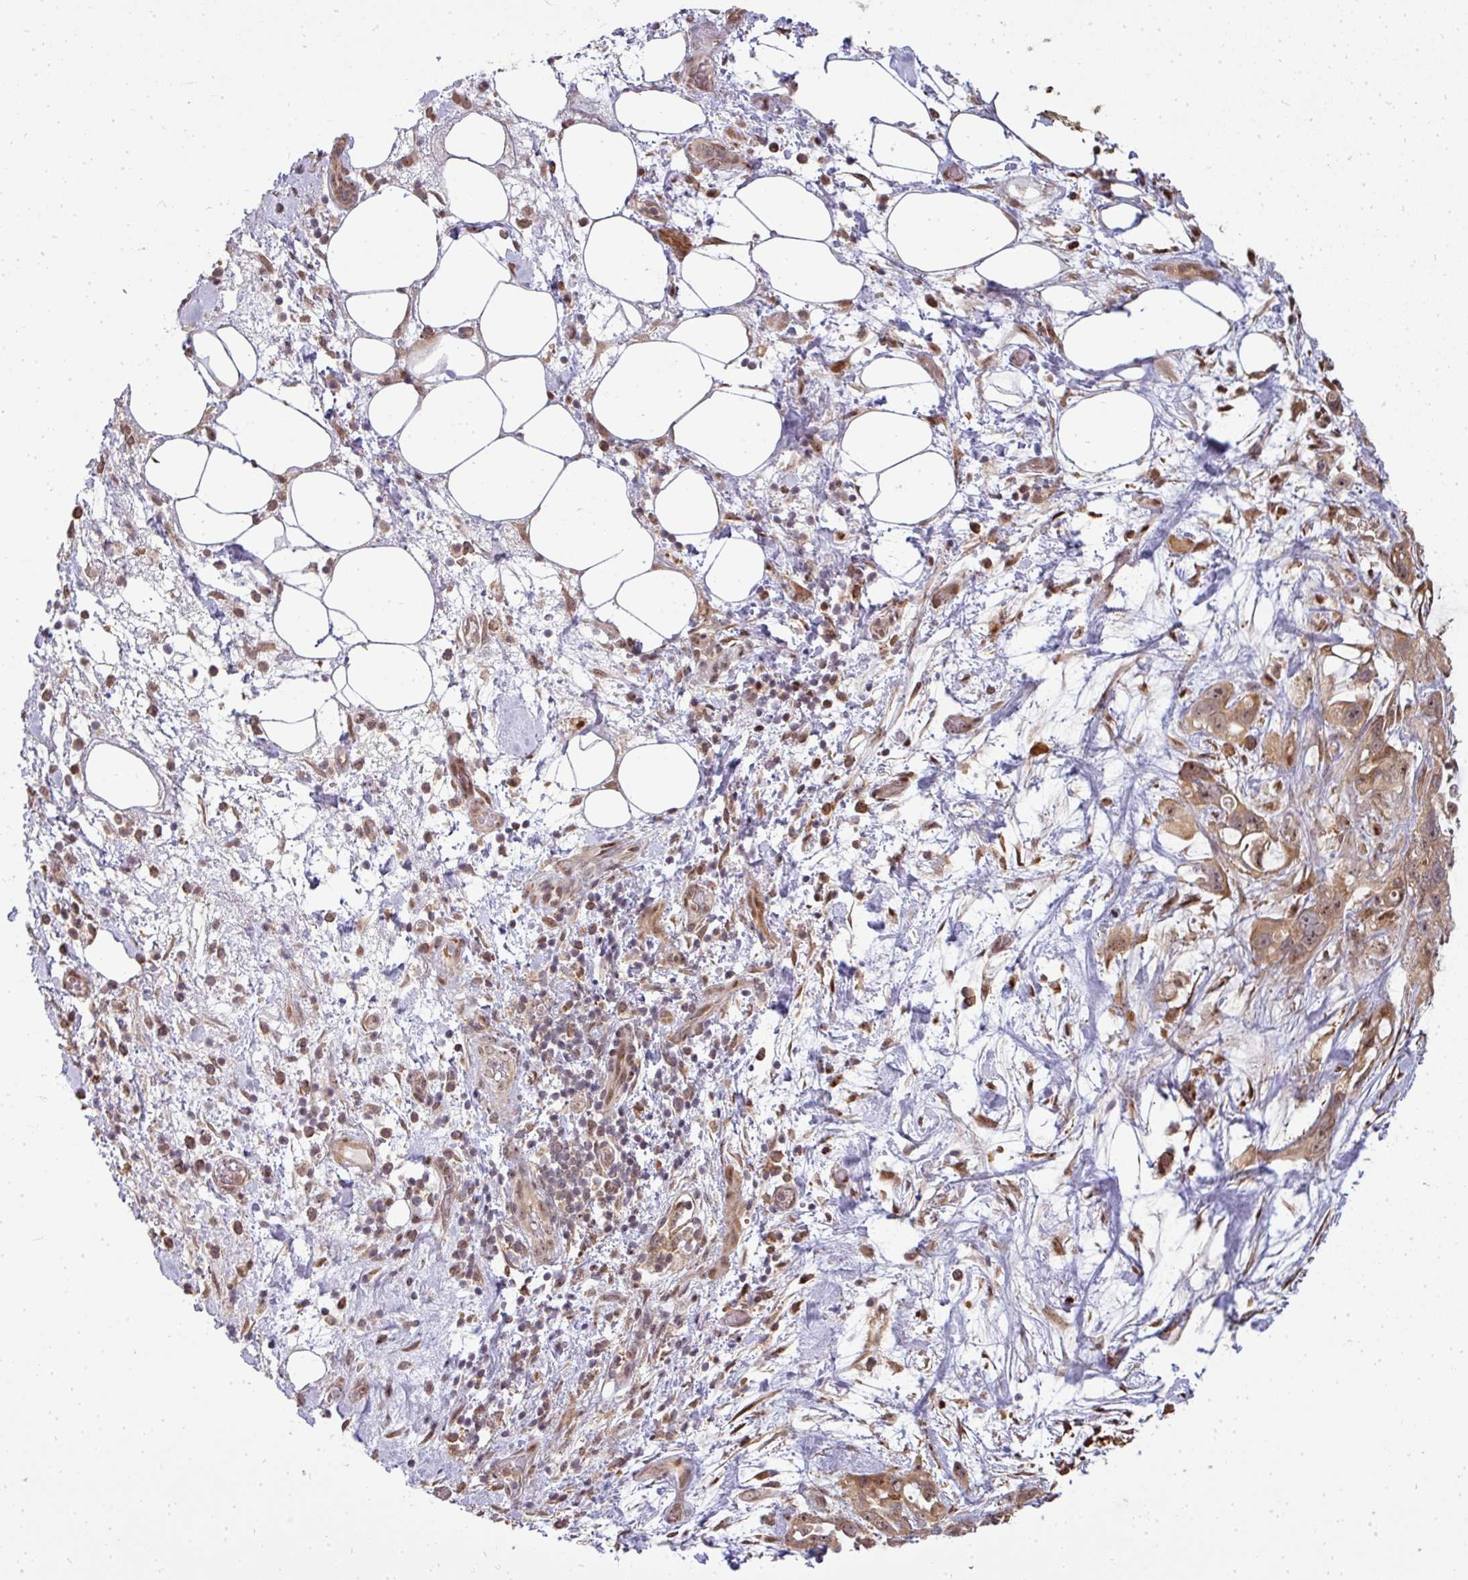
{"staining": {"intensity": "moderate", "quantity": ">75%", "location": "cytoplasmic/membranous,nuclear"}, "tissue": "pancreatic cancer", "cell_type": "Tumor cells", "image_type": "cancer", "snomed": [{"axis": "morphology", "description": "Adenocarcinoma, NOS"}, {"axis": "topography", "description": "Pancreas"}], "caption": "Brown immunohistochemical staining in human pancreatic adenocarcinoma exhibits moderate cytoplasmic/membranous and nuclear staining in about >75% of tumor cells.", "gene": "PATZ1", "patient": {"sex": "female", "age": 61}}